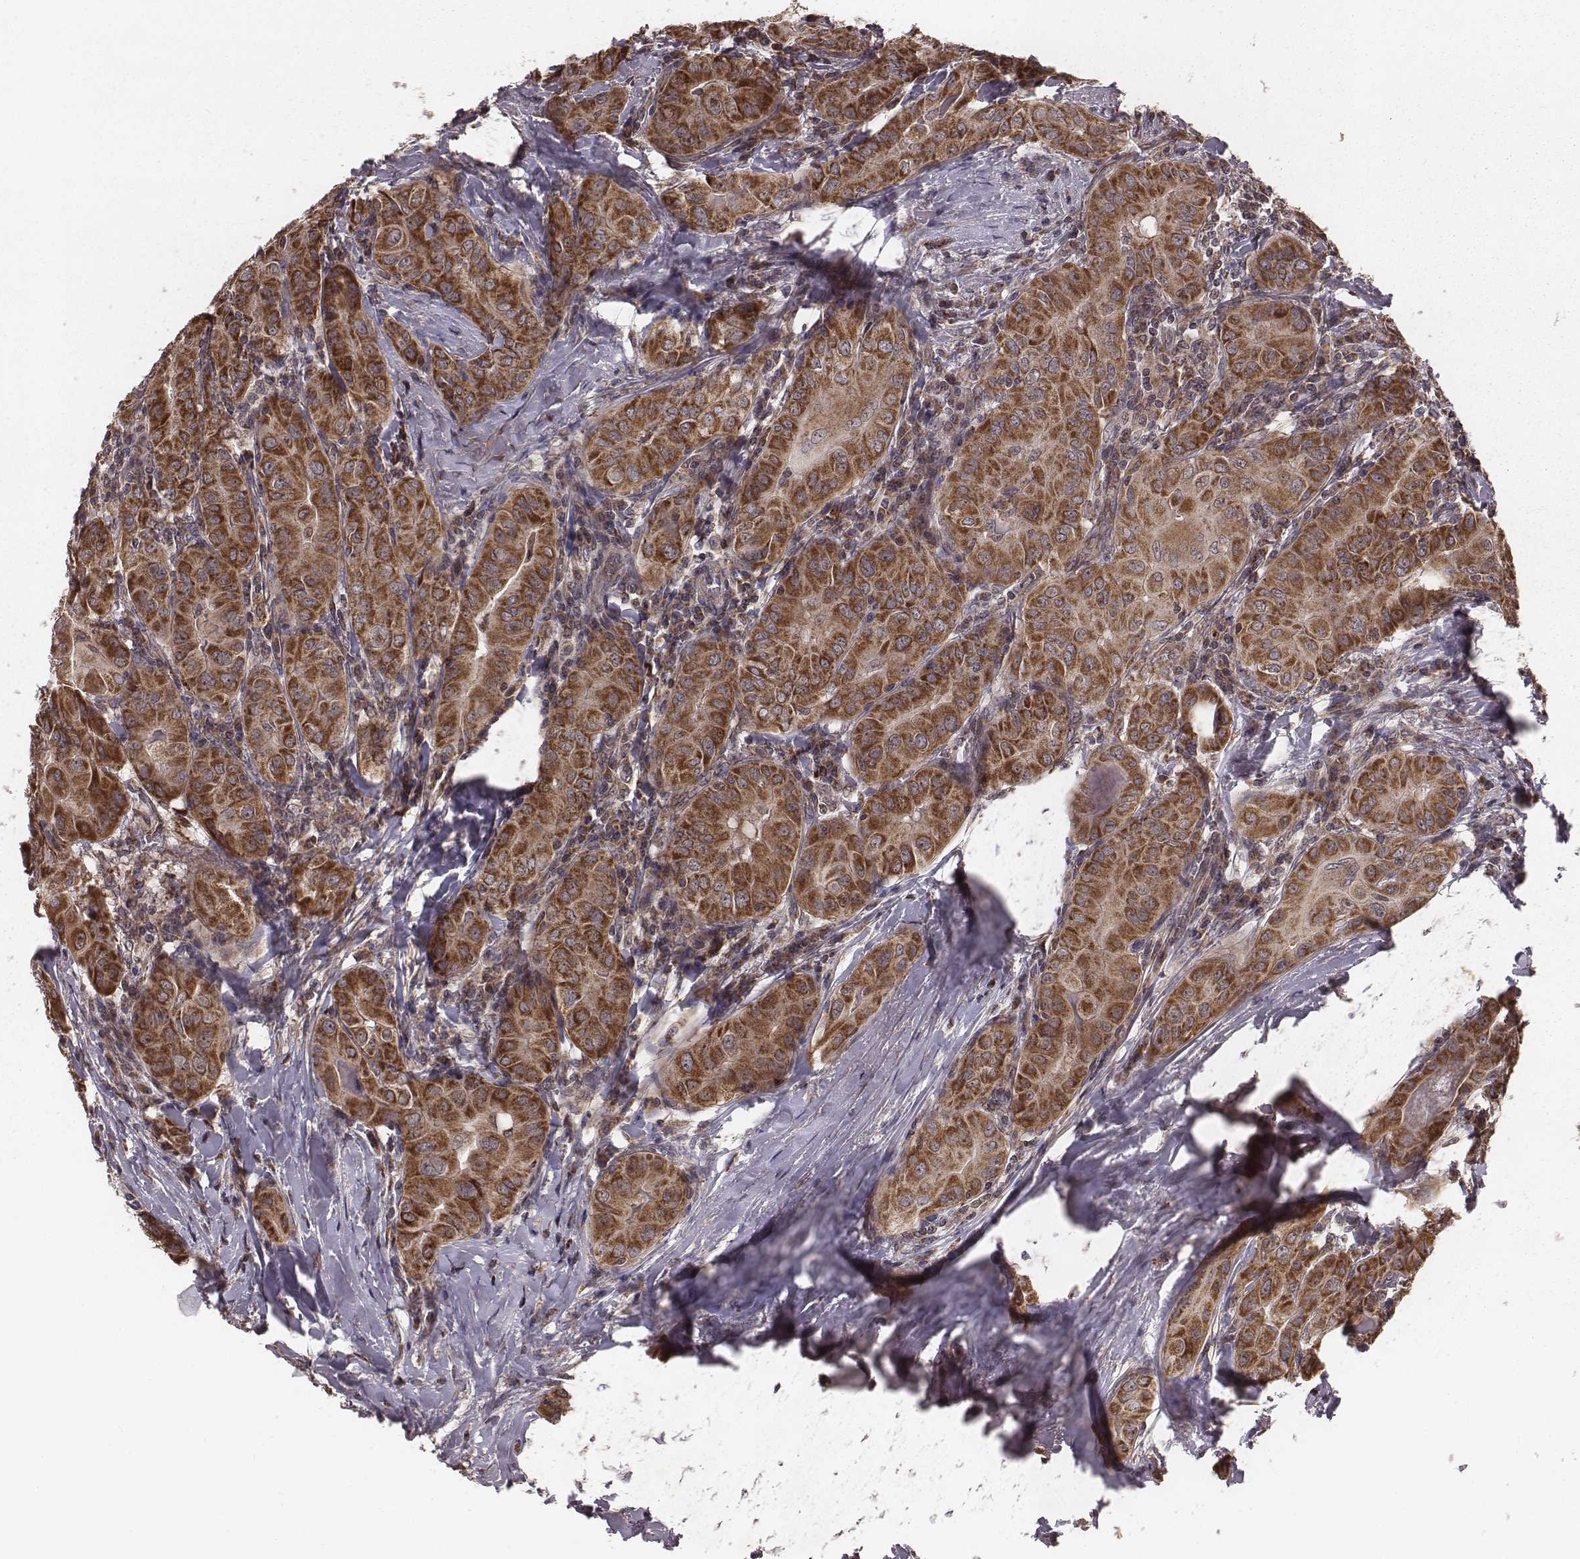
{"staining": {"intensity": "moderate", "quantity": ">75%", "location": "cytoplasmic/membranous"}, "tissue": "thyroid cancer", "cell_type": "Tumor cells", "image_type": "cancer", "snomed": [{"axis": "morphology", "description": "Papillary adenocarcinoma, NOS"}, {"axis": "topography", "description": "Thyroid gland"}], "caption": "Immunohistochemical staining of human thyroid papillary adenocarcinoma reveals medium levels of moderate cytoplasmic/membranous protein positivity in approximately >75% of tumor cells. (DAB IHC, brown staining for protein, blue staining for nuclei).", "gene": "ZDHHC21", "patient": {"sex": "female", "age": 37}}